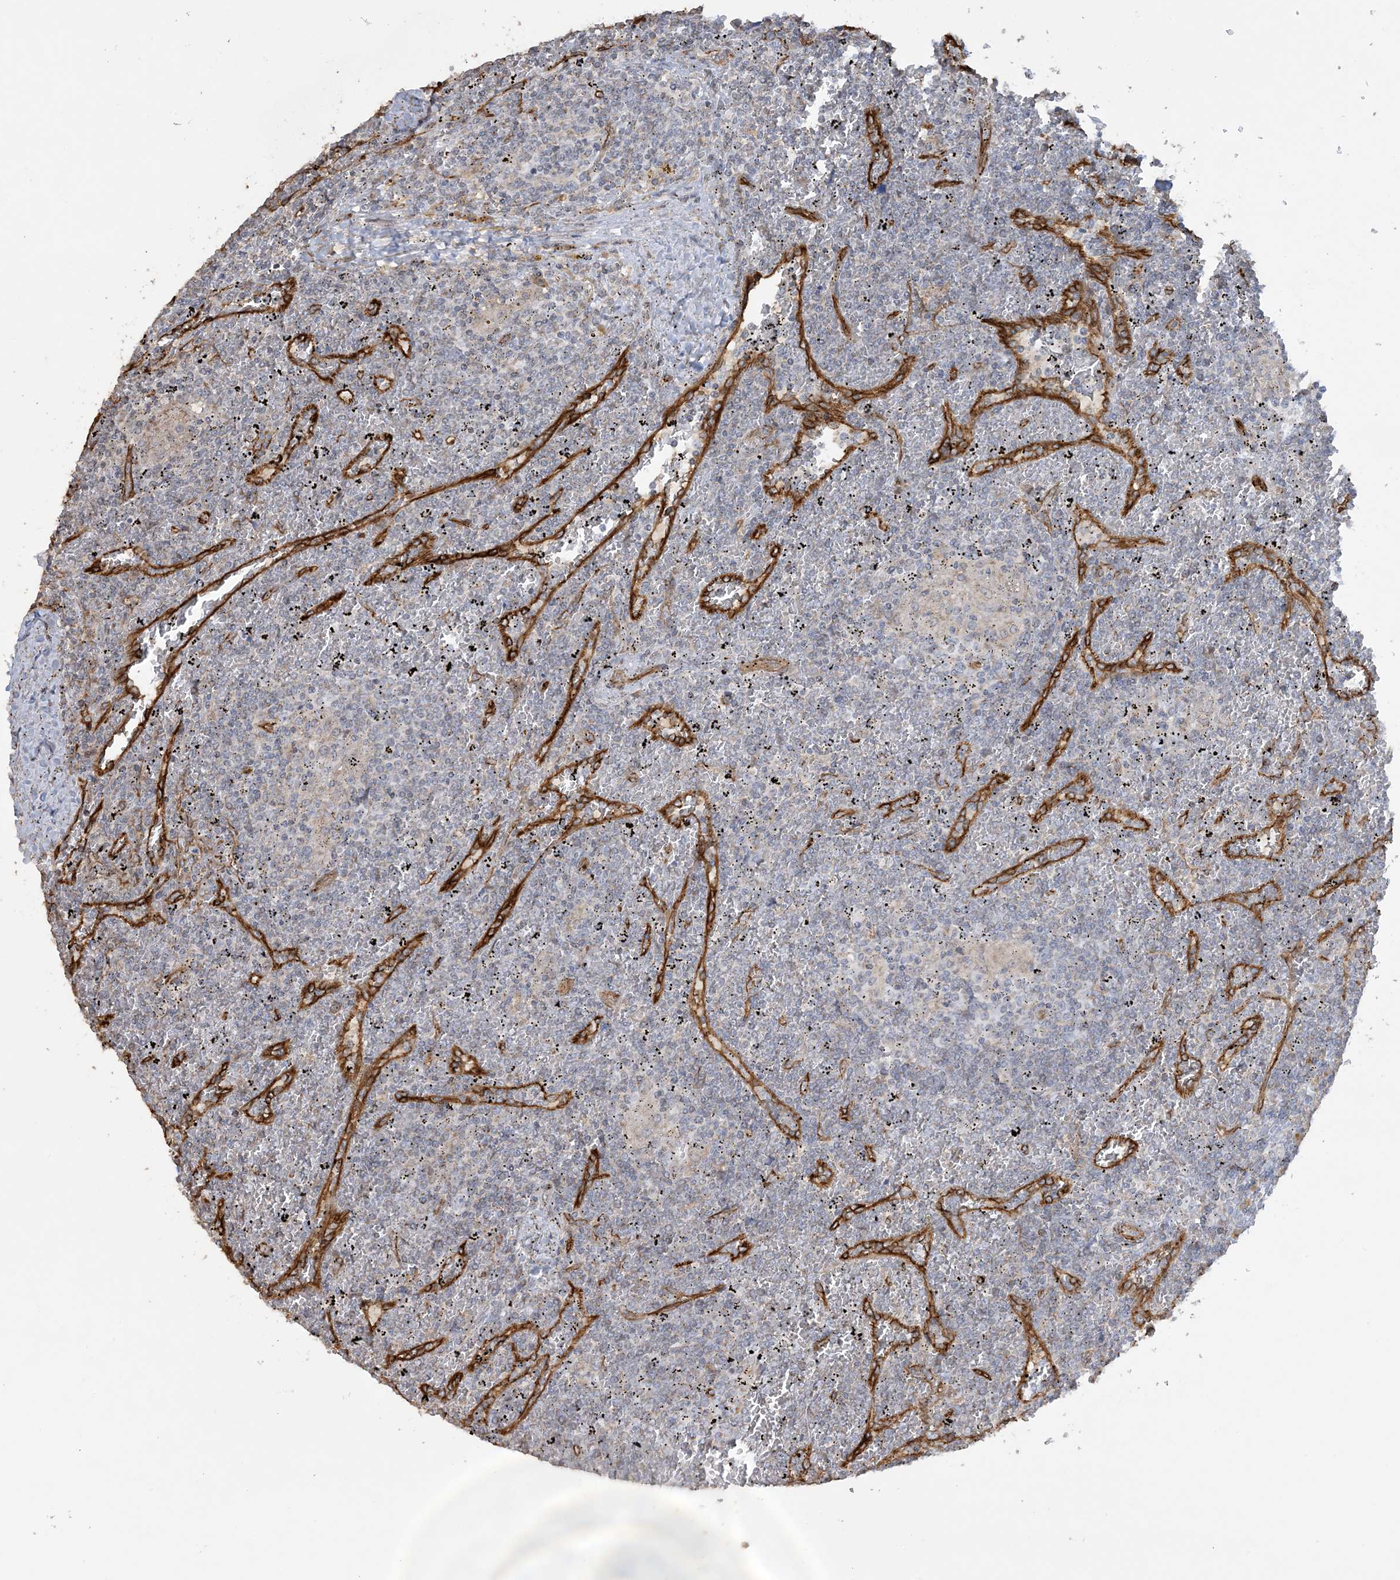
{"staining": {"intensity": "negative", "quantity": "none", "location": "none"}, "tissue": "lymphoma", "cell_type": "Tumor cells", "image_type": "cancer", "snomed": [{"axis": "morphology", "description": "Malignant lymphoma, non-Hodgkin's type, Low grade"}, {"axis": "topography", "description": "Spleen"}], "caption": "This is an immunohistochemistry histopathology image of lymphoma. There is no positivity in tumor cells.", "gene": "AGA", "patient": {"sex": "female", "age": 19}}